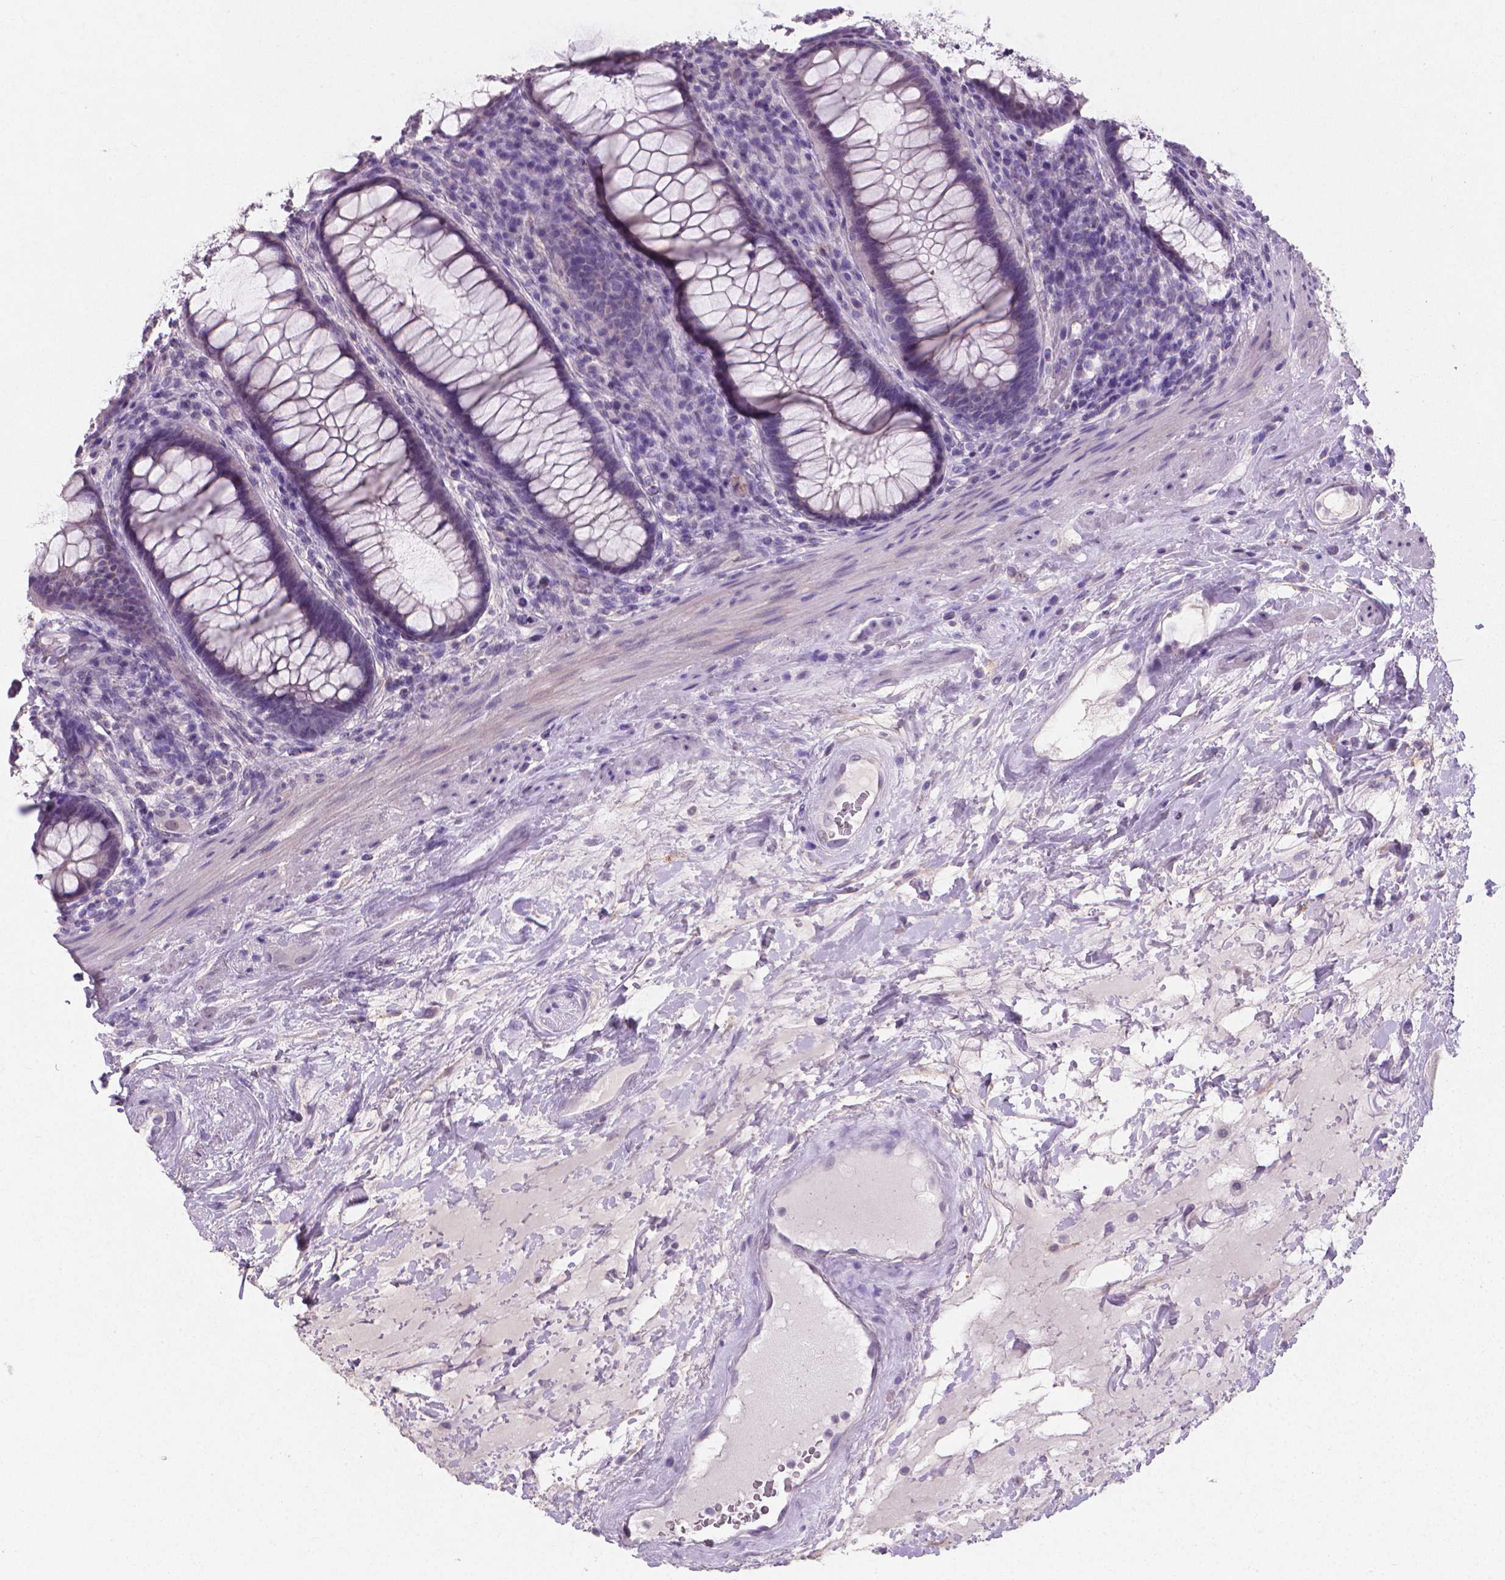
{"staining": {"intensity": "negative", "quantity": "none", "location": "none"}, "tissue": "rectum", "cell_type": "Glandular cells", "image_type": "normal", "snomed": [{"axis": "morphology", "description": "Normal tissue, NOS"}, {"axis": "topography", "description": "Rectum"}], "caption": "Rectum stained for a protein using immunohistochemistry reveals no expression glandular cells.", "gene": "XPNPEP2", "patient": {"sex": "male", "age": 72}}